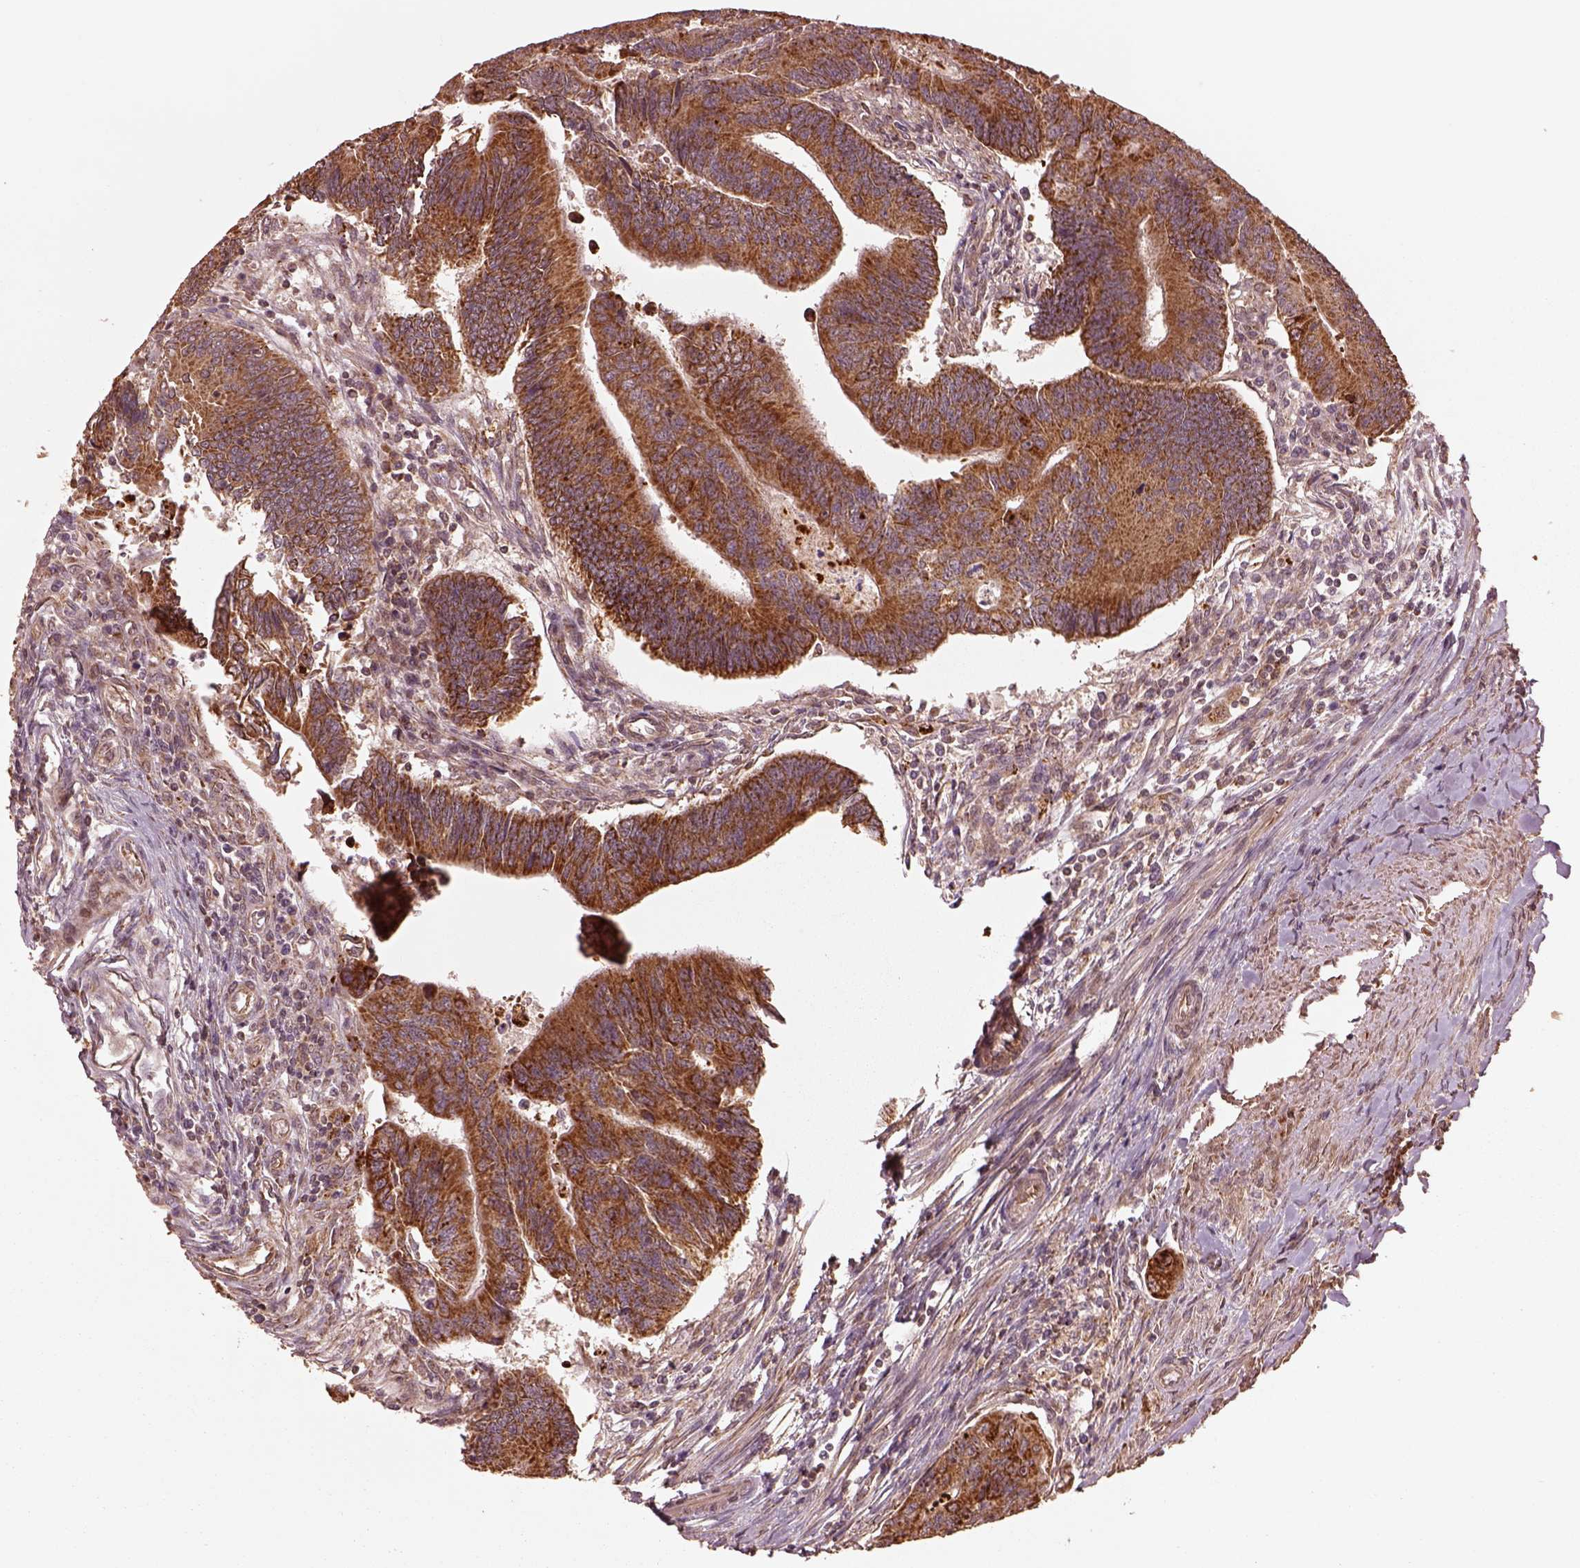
{"staining": {"intensity": "moderate", "quantity": ">75%", "location": "cytoplasmic/membranous"}, "tissue": "colorectal cancer", "cell_type": "Tumor cells", "image_type": "cancer", "snomed": [{"axis": "morphology", "description": "Adenocarcinoma, NOS"}, {"axis": "topography", "description": "Colon"}], "caption": "Immunohistochemistry (IHC) micrograph of neoplastic tissue: human colorectal adenocarcinoma stained using IHC reveals medium levels of moderate protein expression localized specifically in the cytoplasmic/membranous of tumor cells, appearing as a cytoplasmic/membranous brown color.", "gene": "SEL1L3", "patient": {"sex": "female", "age": 67}}